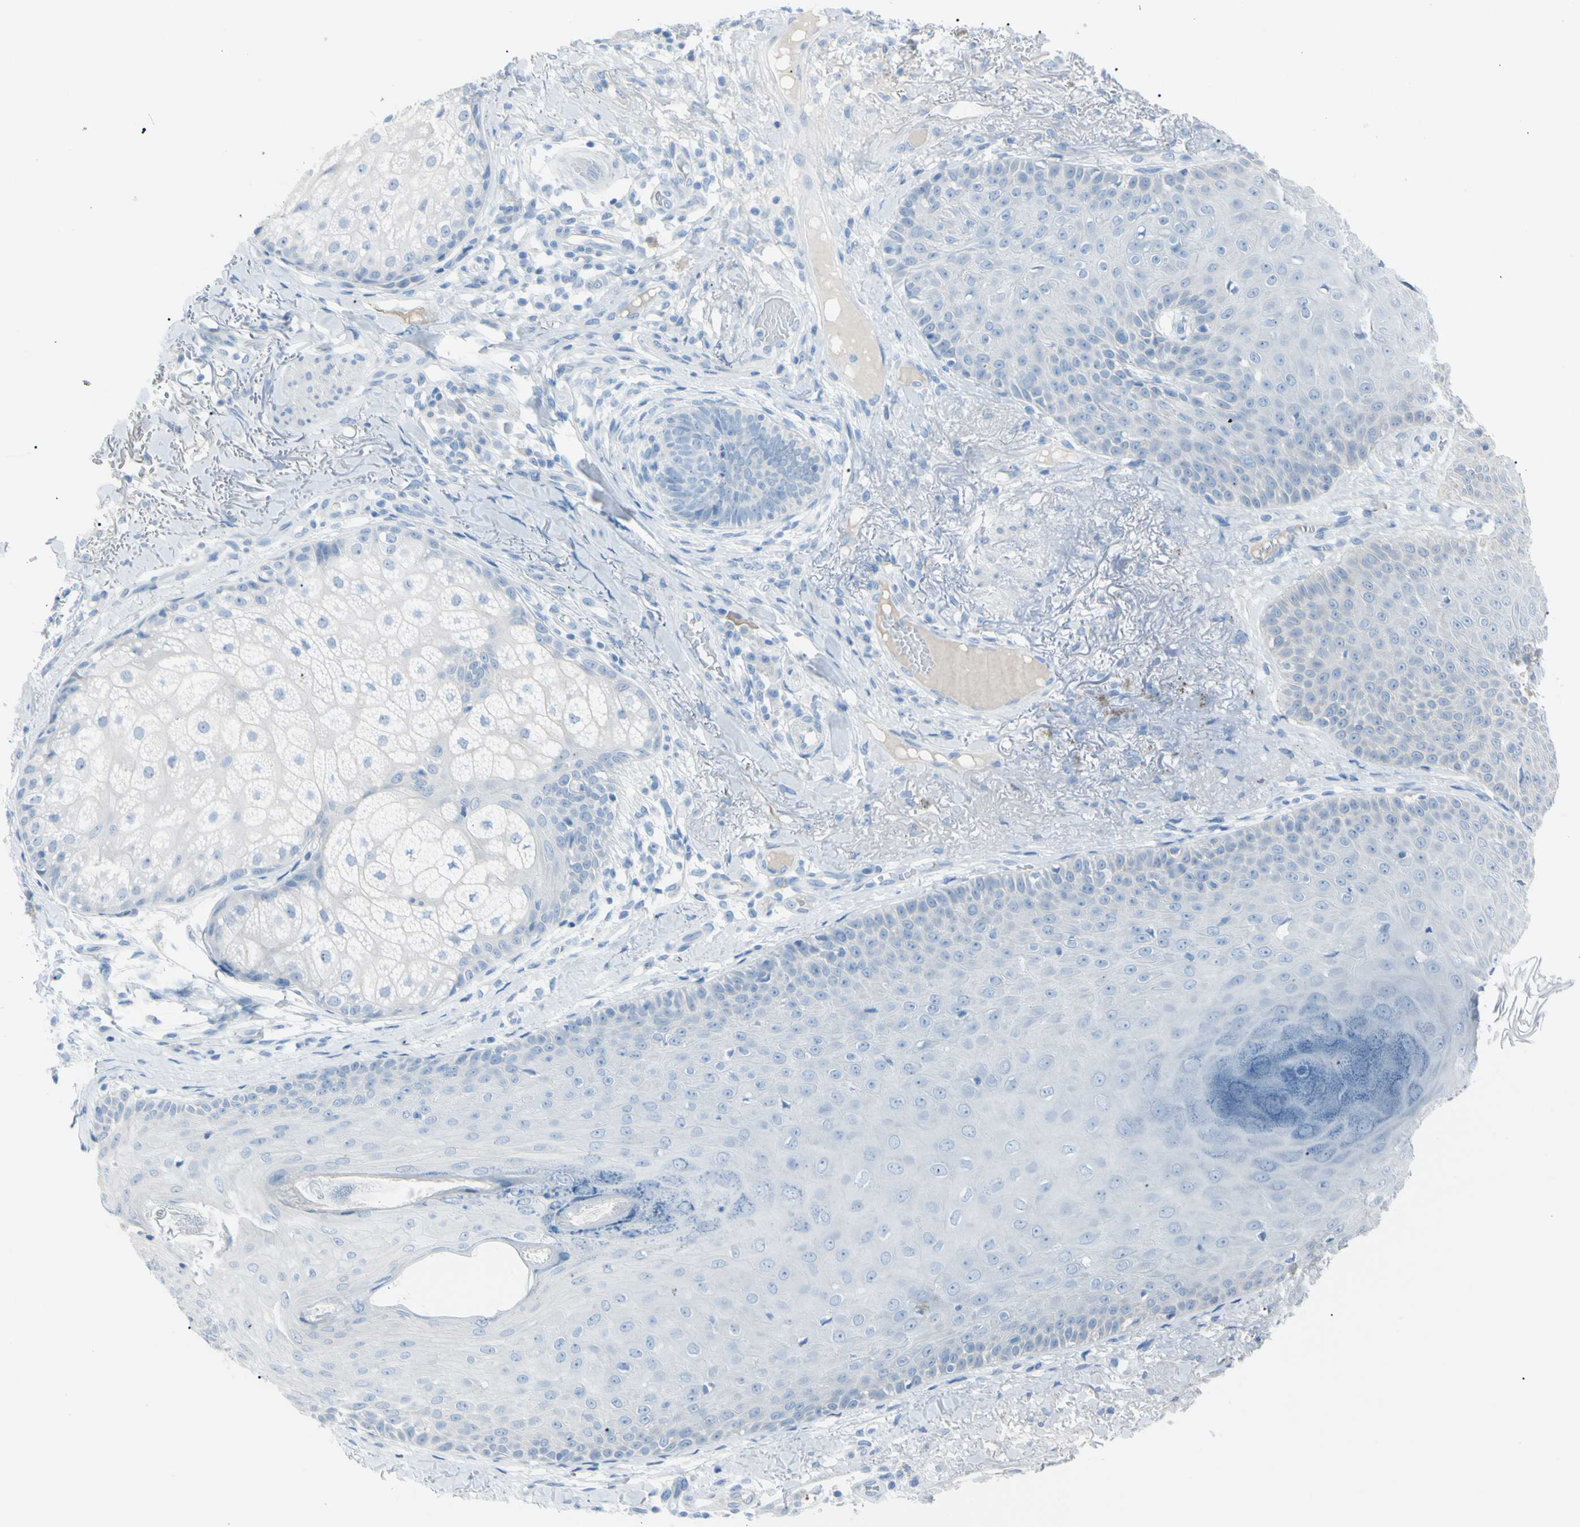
{"staining": {"intensity": "negative", "quantity": "none", "location": "none"}, "tissue": "skin cancer", "cell_type": "Tumor cells", "image_type": "cancer", "snomed": [{"axis": "morphology", "description": "Normal tissue, NOS"}, {"axis": "morphology", "description": "Basal cell carcinoma"}, {"axis": "topography", "description": "Skin"}], "caption": "Tumor cells show no significant protein positivity in skin cancer.", "gene": "TFPI2", "patient": {"sex": "male", "age": 52}}